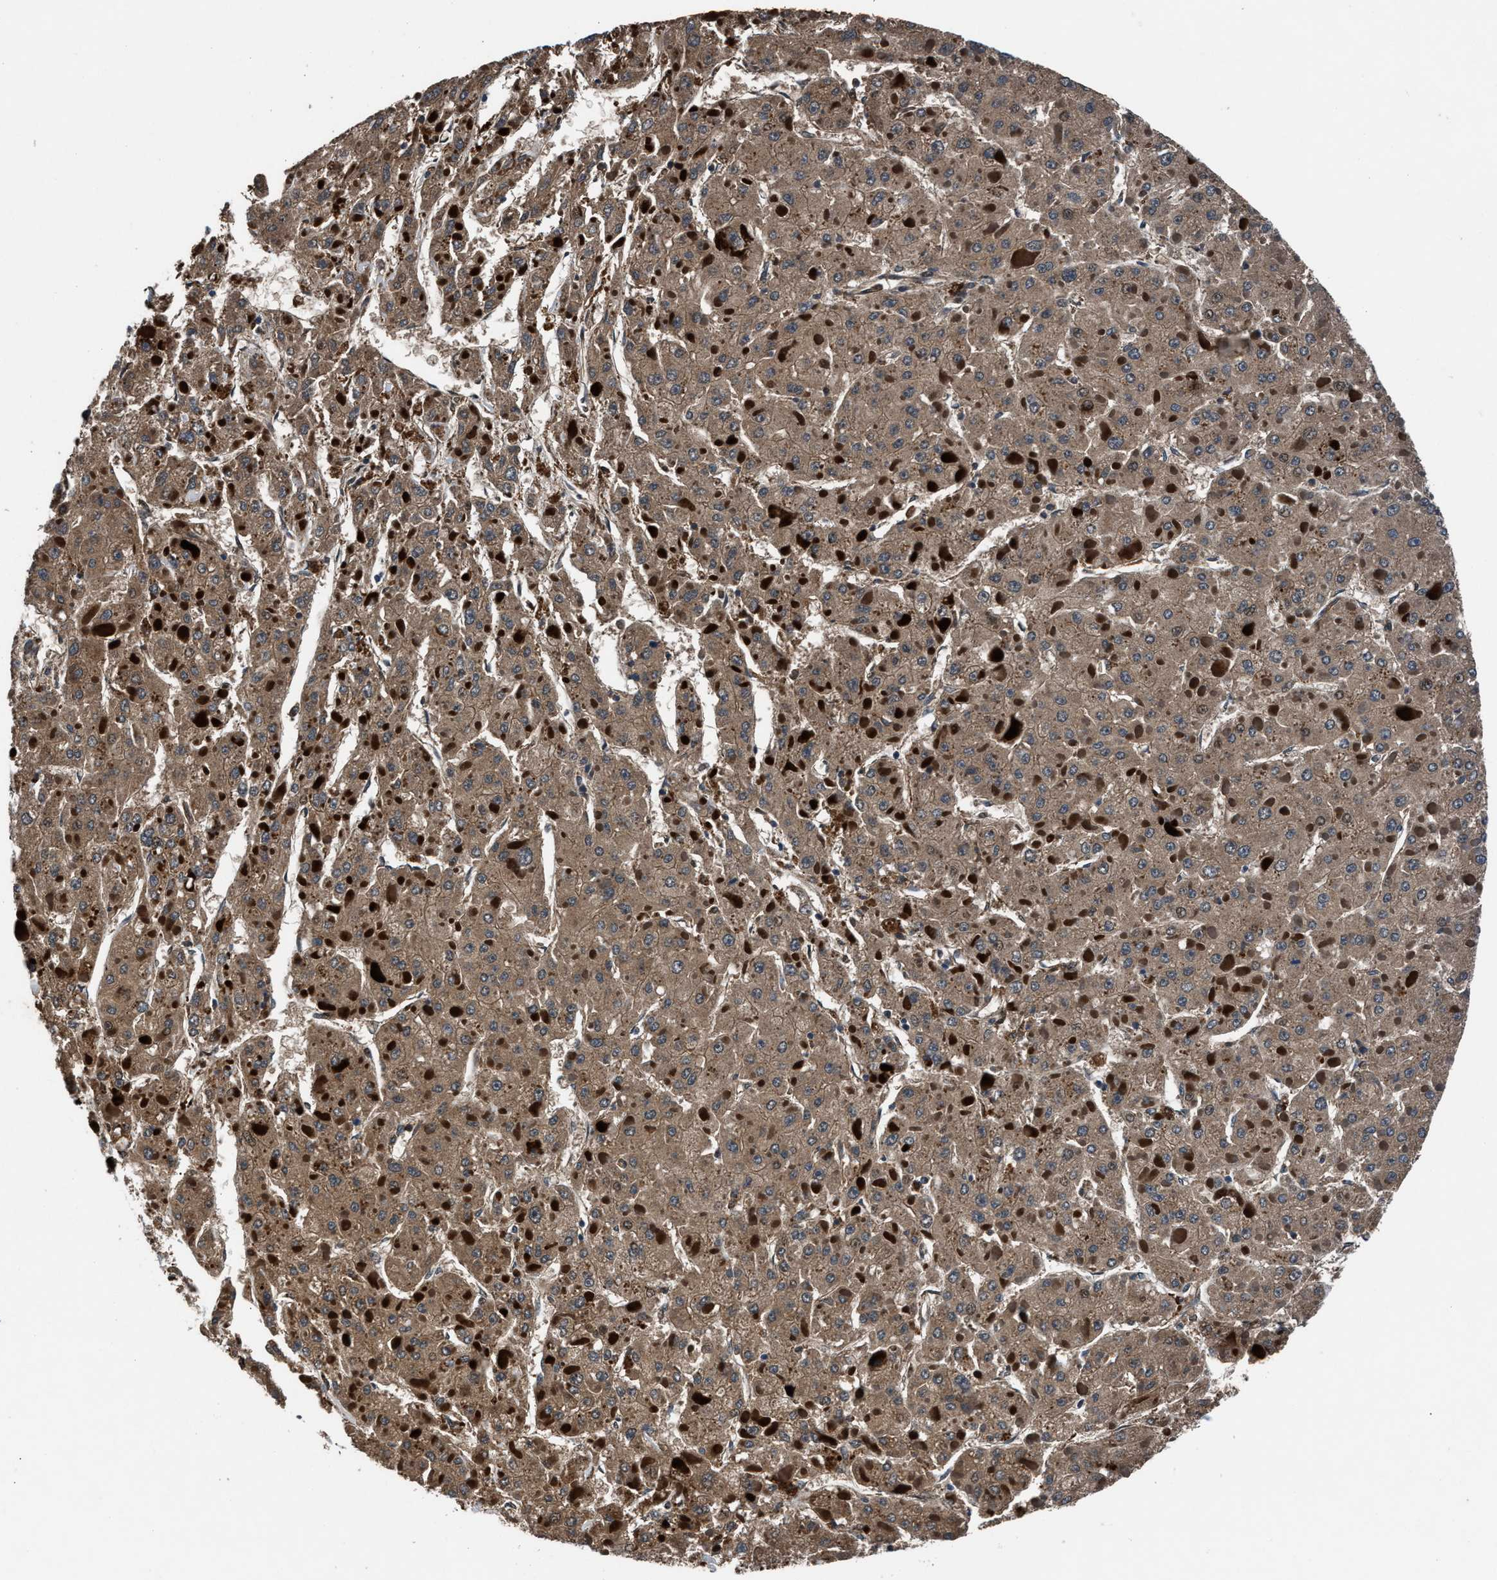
{"staining": {"intensity": "moderate", "quantity": ">75%", "location": "cytoplasmic/membranous"}, "tissue": "liver cancer", "cell_type": "Tumor cells", "image_type": "cancer", "snomed": [{"axis": "morphology", "description": "Carcinoma, Hepatocellular, NOS"}, {"axis": "topography", "description": "Liver"}], "caption": "Liver cancer (hepatocellular carcinoma) was stained to show a protein in brown. There is medium levels of moderate cytoplasmic/membranous expression in about >75% of tumor cells.", "gene": "FAM221A", "patient": {"sex": "female", "age": 73}}